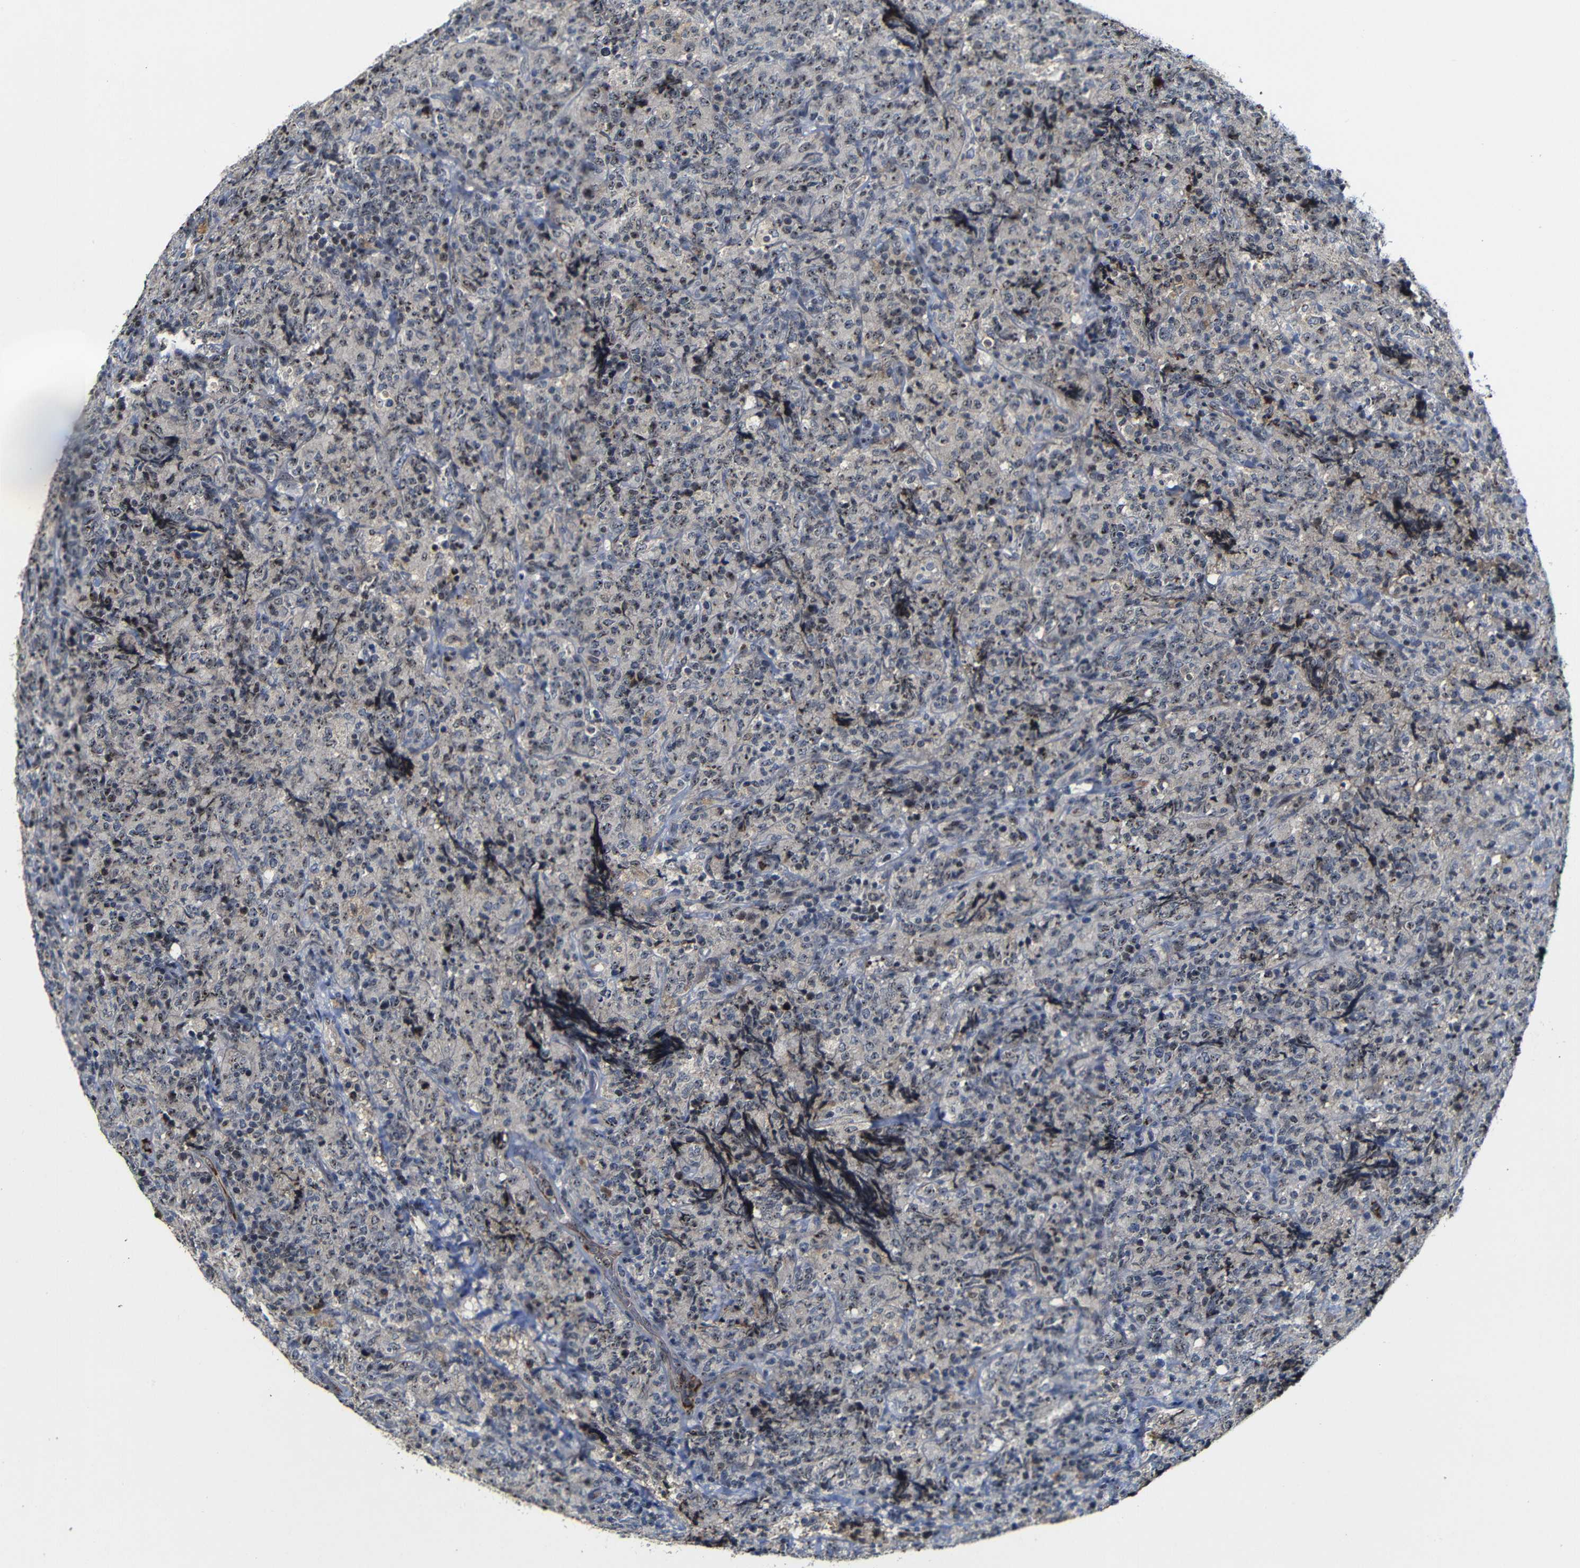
{"staining": {"intensity": "moderate", "quantity": "25%-75%", "location": "nuclear"}, "tissue": "lymphoma", "cell_type": "Tumor cells", "image_type": "cancer", "snomed": [{"axis": "morphology", "description": "Malignant lymphoma, non-Hodgkin's type, High grade"}, {"axis": "topography", "description": "Tonsil"}], "caption": "Immunohistochemistry (IHC) of human lymphoma shows medium levels of moderate nuclear staining in about 25%-75% of tumor cells. (DAB (3,3'-diaminobenzidine) = brown stain, brightfield microscopy at high magnification).", "gene": "MYC", "patient": {"sex": "female", "age": 36}}